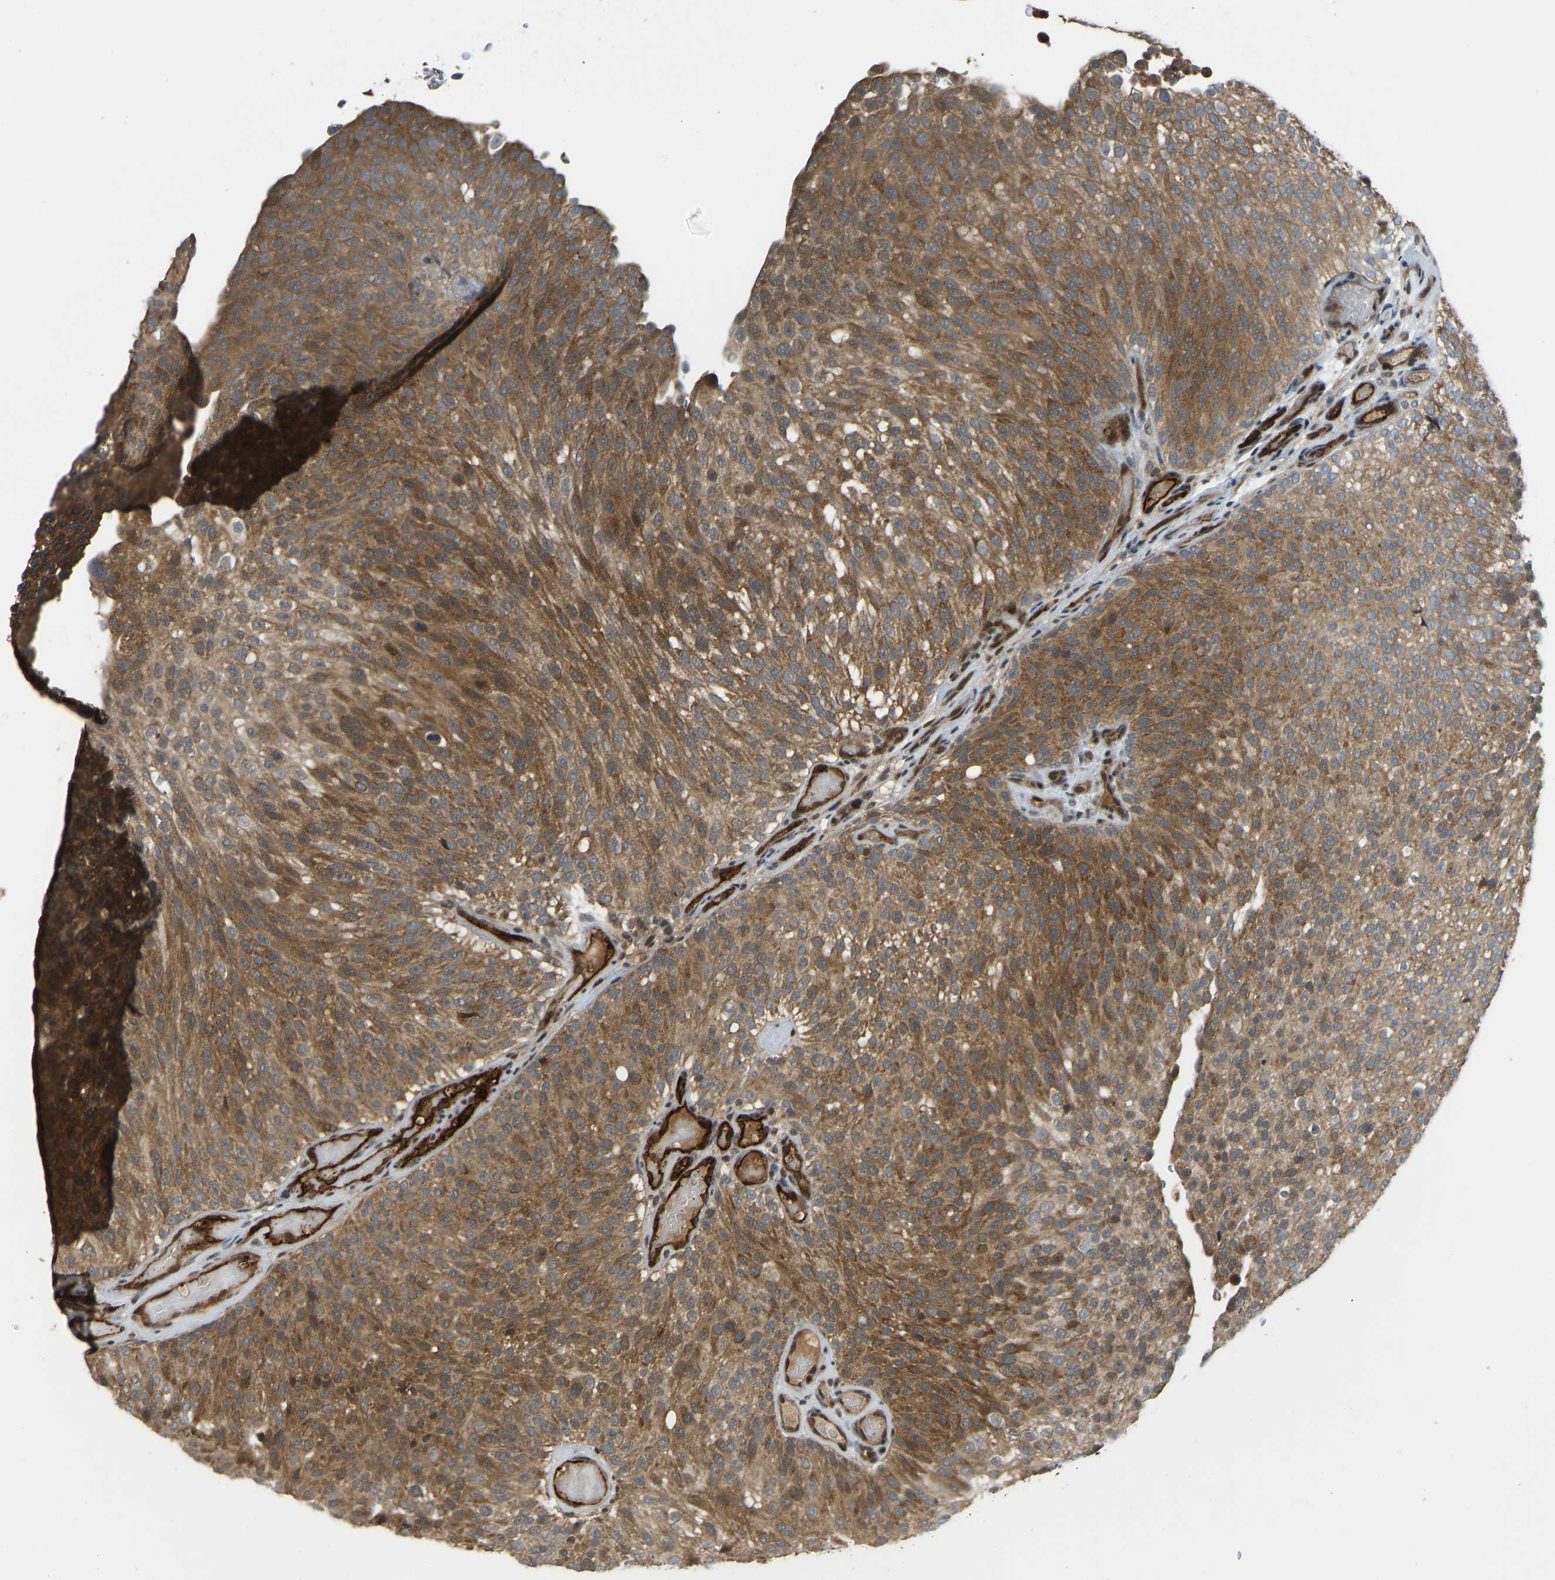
{"staining": {"intensity": "moderate", "quantity": ">75%", "location": "cytoplasmic/membranous"}, "tissue": "urothelial cancer", "cell_type": "Tumor cells", "image_type": "cancer", "snomed": [{"axis": "morphology", "description": "Urothelial carcinoma, Low grade"}, {"axis": "topography", "description": "Urinary bladder"}], "caption": "IHC staining of urothelial carcinoma (low-grade), which demonstrates medium levels of moderate cytoplasmic/membranous positivity in approximately >75% of tumor cells indicating moderate cytoplasmic/membranous protein expression. The staining was performed using DAB (3,3'-diaminobenzidine) (brown) for protein detection and nuclei were counterstained in hematoxylin (blue).", "gene": "CCT8", "patient": {"sex": "male", "age": 78}}